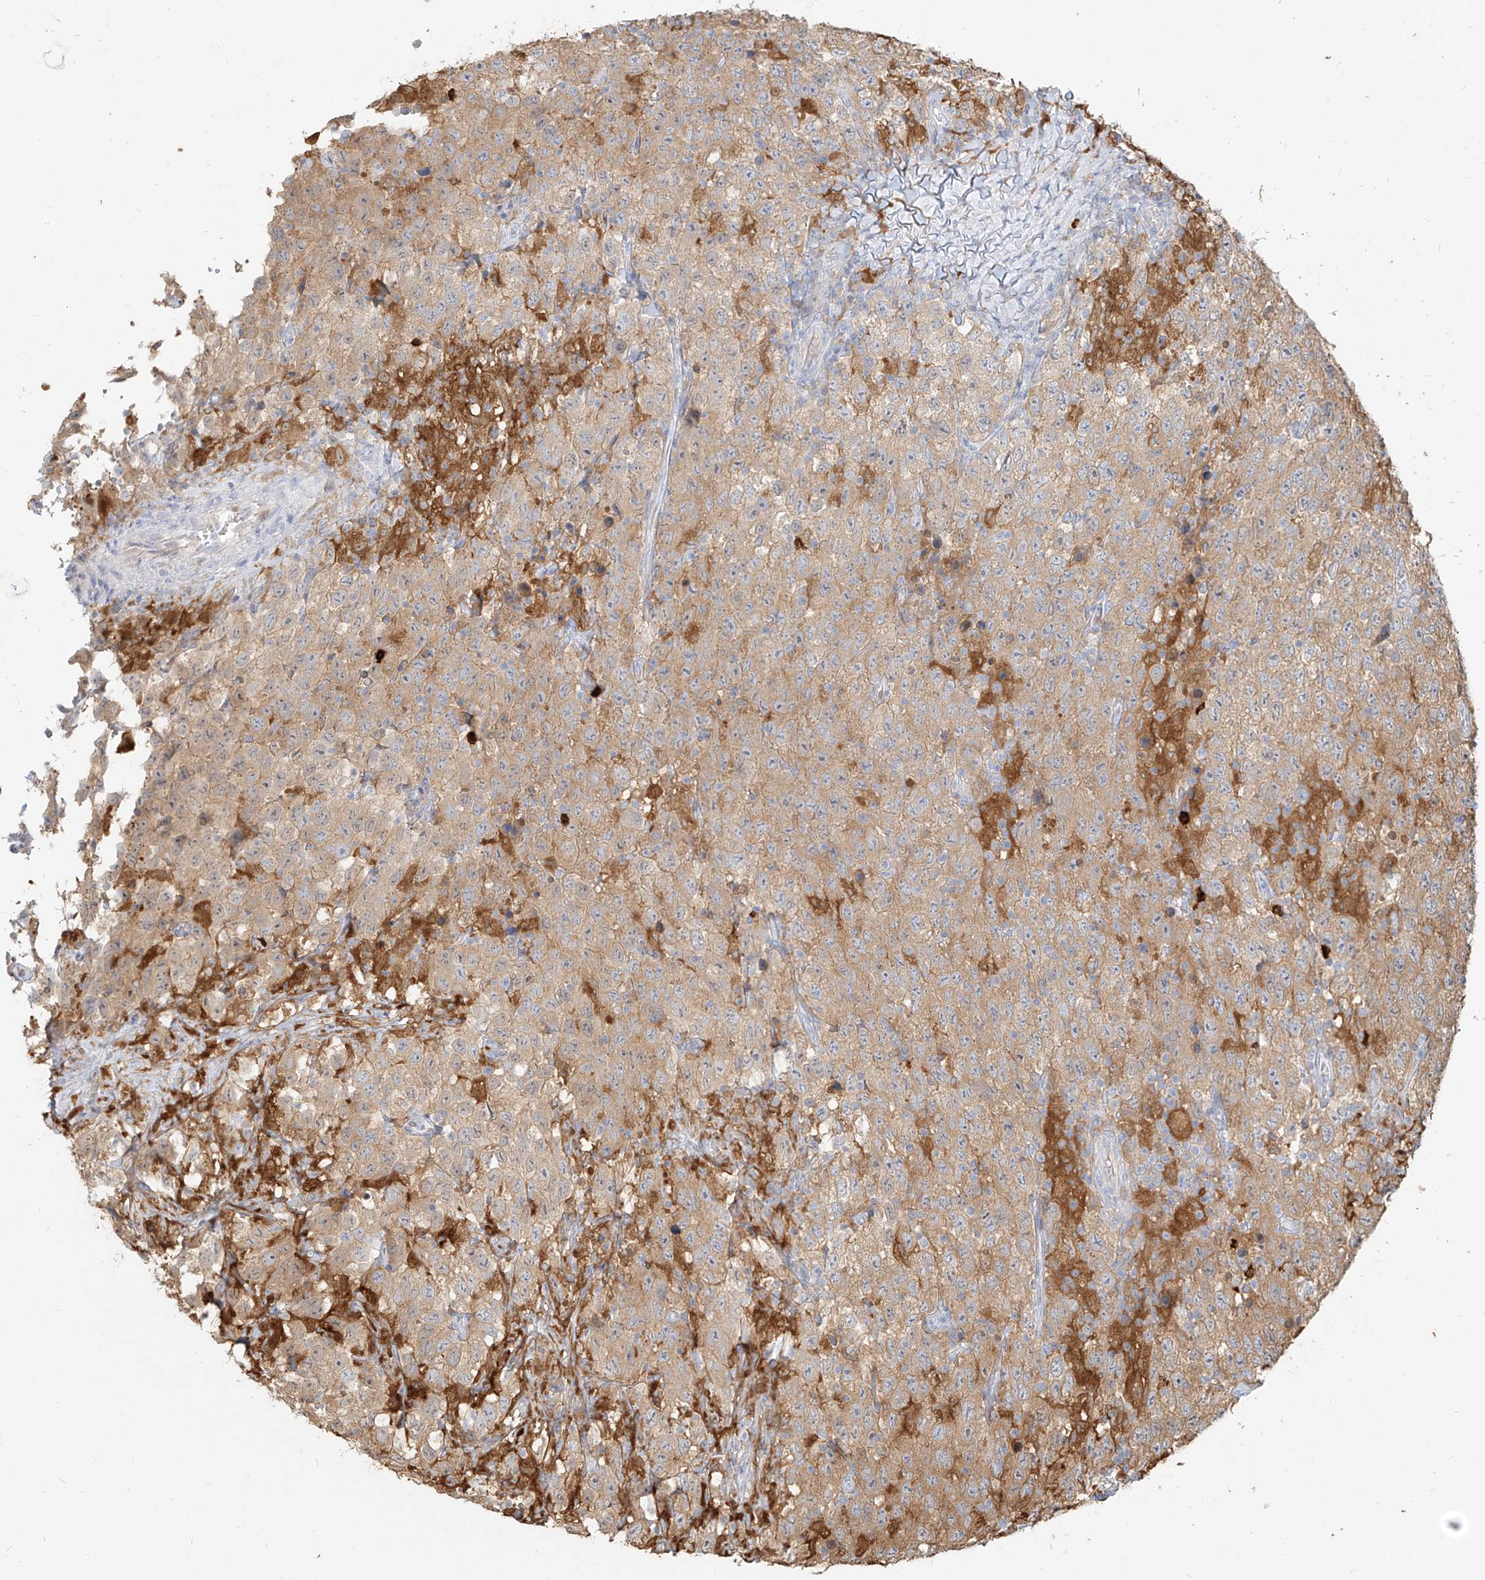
{"staining": {"intensity": "weak", "quantity": ">75%", "location": "cytoplasmic/membranous"}, "tissue": "testis cancer", "cell_type": "Tumor cells", "image_type": "cancer", "snomed": [{"axis": "morphology", "description": "Seminoma, NOS"}, {"axis": "topography", "description": "Testis"}], "caption": "High-magnification brightfield microscopy of seminoma (testis) stained with DAB (3,3'-diaminobenzidine) (brown) and counterstained with hematoxylin (blue). tumor cells exhibit weak cytoplasmic/membranous staining is identified in about>75% of cells.", "gene": "PGD", "patient": {"sex": "male", "age": 41}}